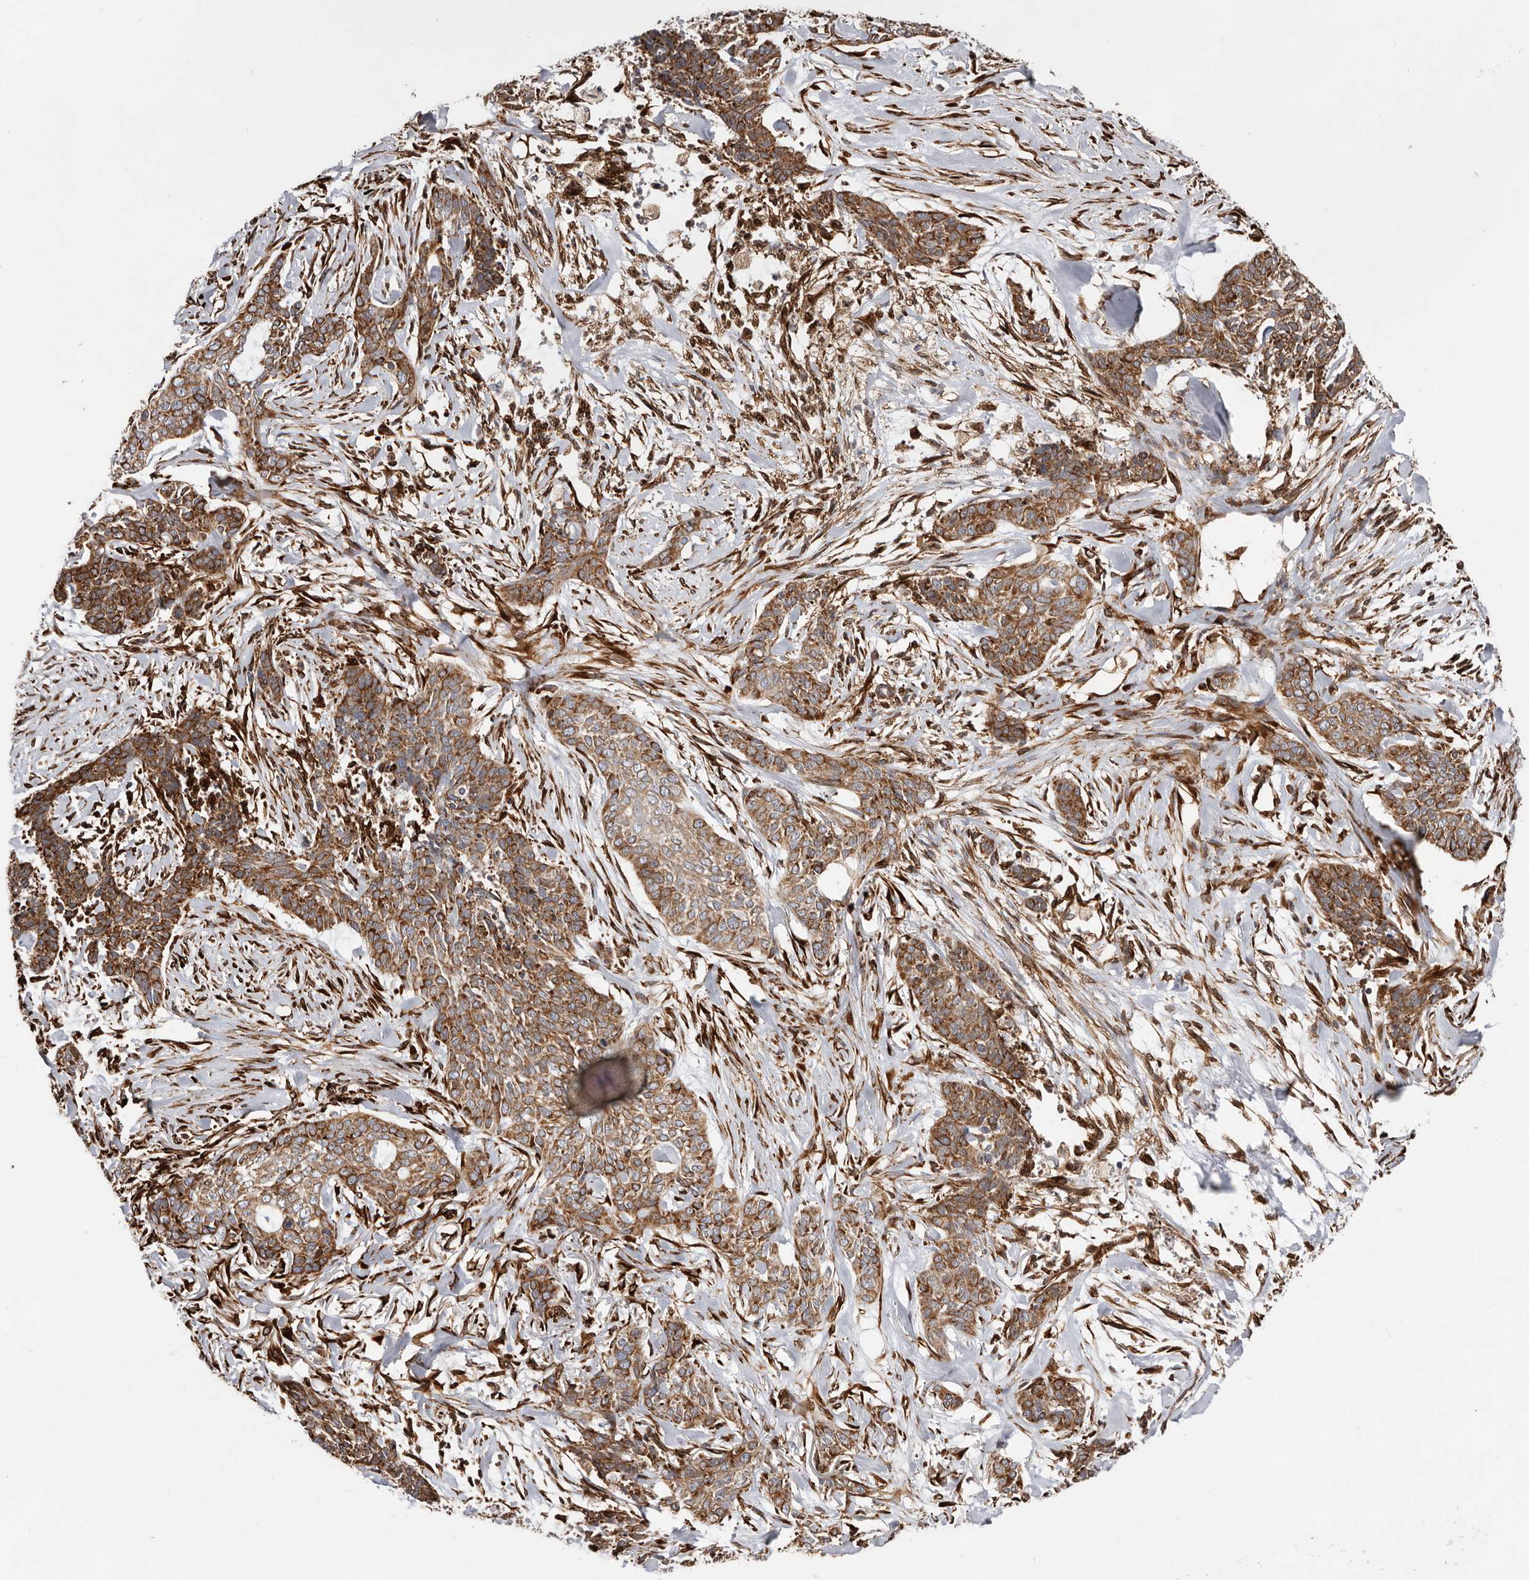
{"staining": {"intensity": "moderate", "quantity": ">75%", "location": "cytoplasmic/membranous"}, "tissue": "skin cancer", "cell_type": "Tumor cells", "image_type": "cancer", "snomed": [{"axis": "morphology", "description": "Basal cell carcinoma"}, {"axis": "topography", "description": "Skin"}], "caption": "Approximately >75% of tumor cells in basal cell carcinoma (skin) reveal moderate cytoplasmic/membranous protein staining as visualized by brown immunohistochemical staining.", "gene": "WDTC1", "patient": {"sex": "female", "age": 64}}